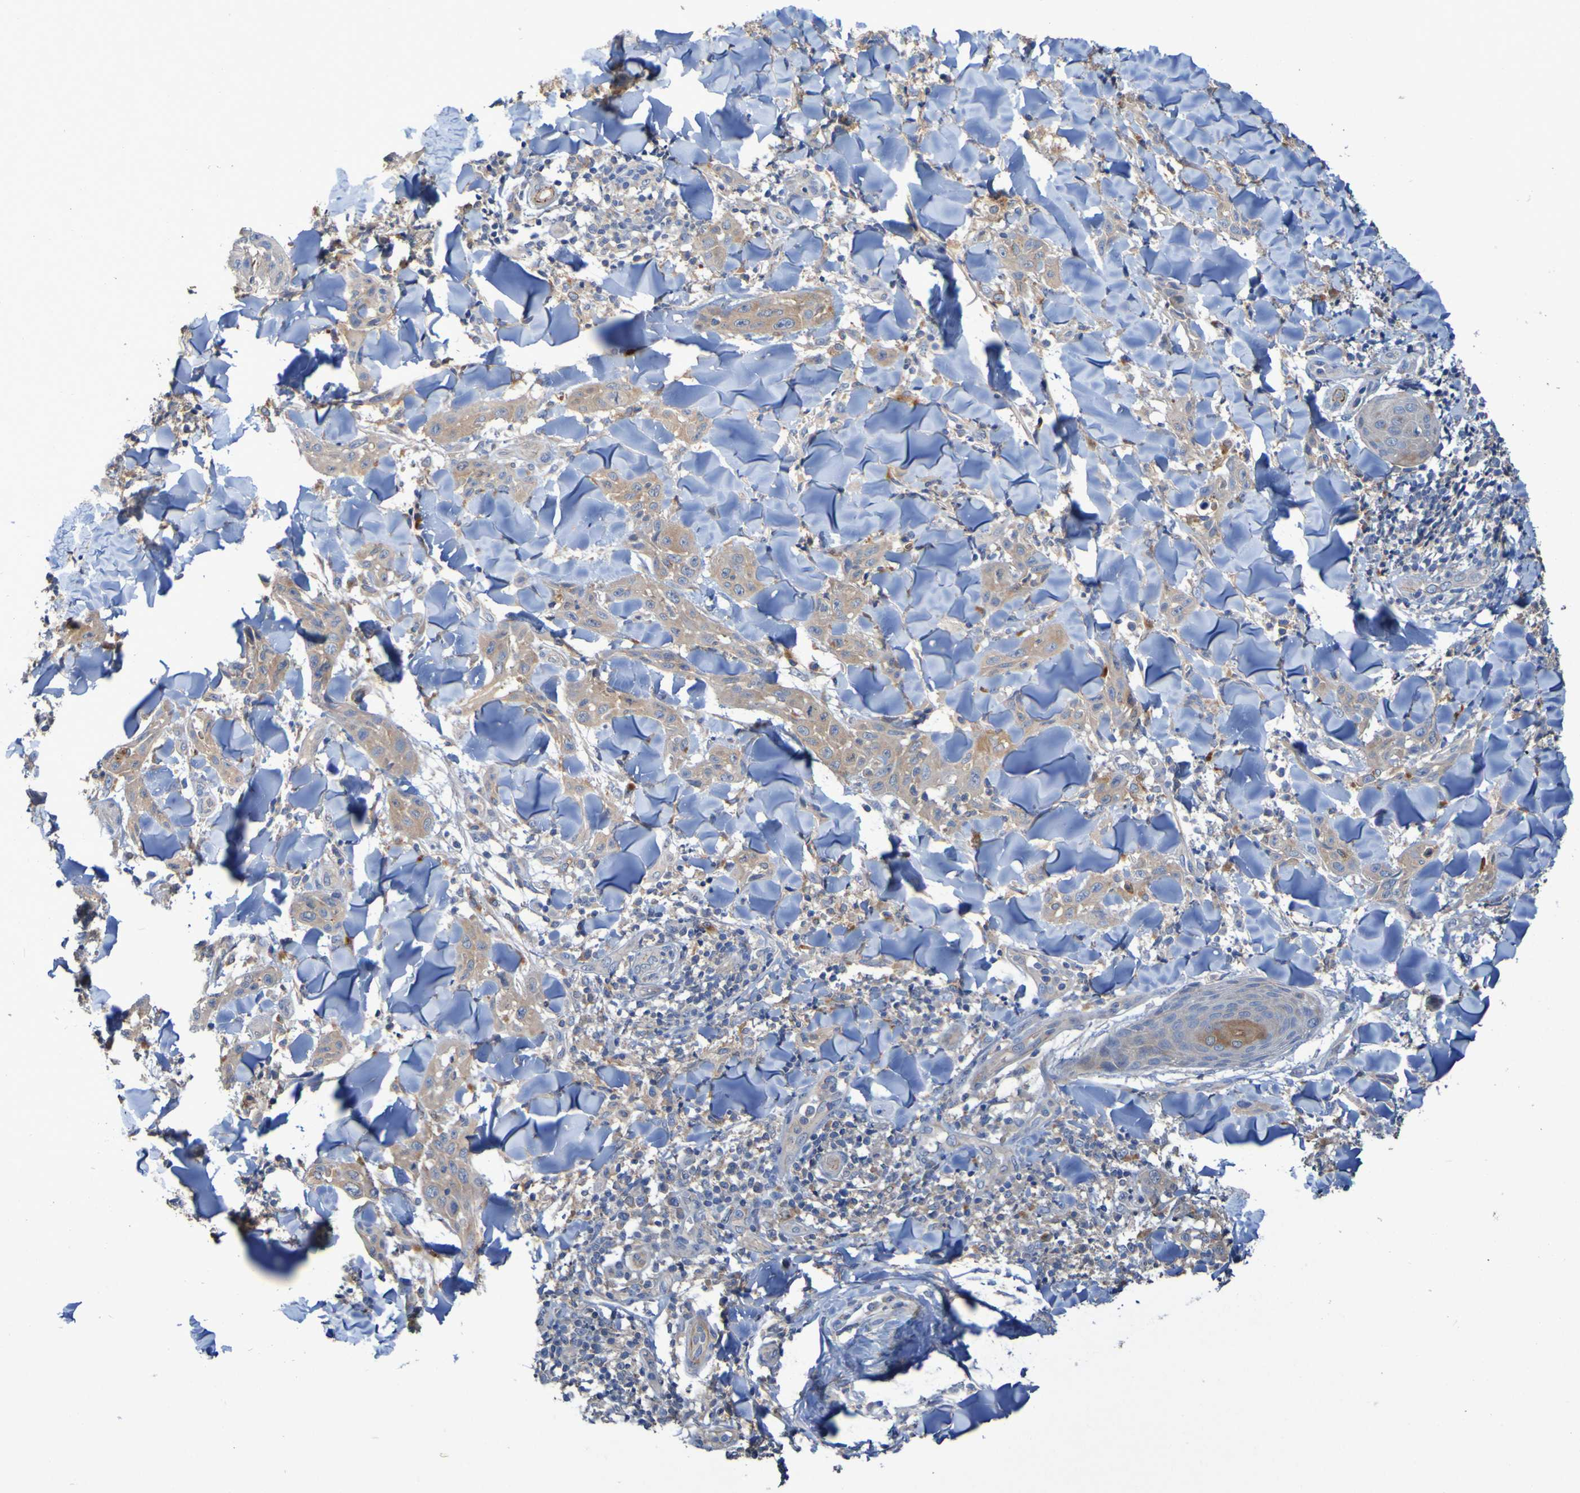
{"staining": {"intensity": "weak", "quantity": ">75%", "location": "cytoplasmic/membranous"}, "tissue": "skin cancer", "cell_type": "Tumor cells", "image_type": "cancer", "snomed": [{"axis": "morphology", "description": "Squamous cell carcinoma, NOS"}, {"axis": "topography", "description": "Skin"}], "caption": "High-power microscopy captured an immunohistochemistry (IHC) image of skin cancer (squamous cell carcinoma), revealing weak cytoplasmic/membranous staining in approximately >75% of tumor cells.", "gene": "ARHGEF16", "patient": {"sex": "male", "age": 24}}